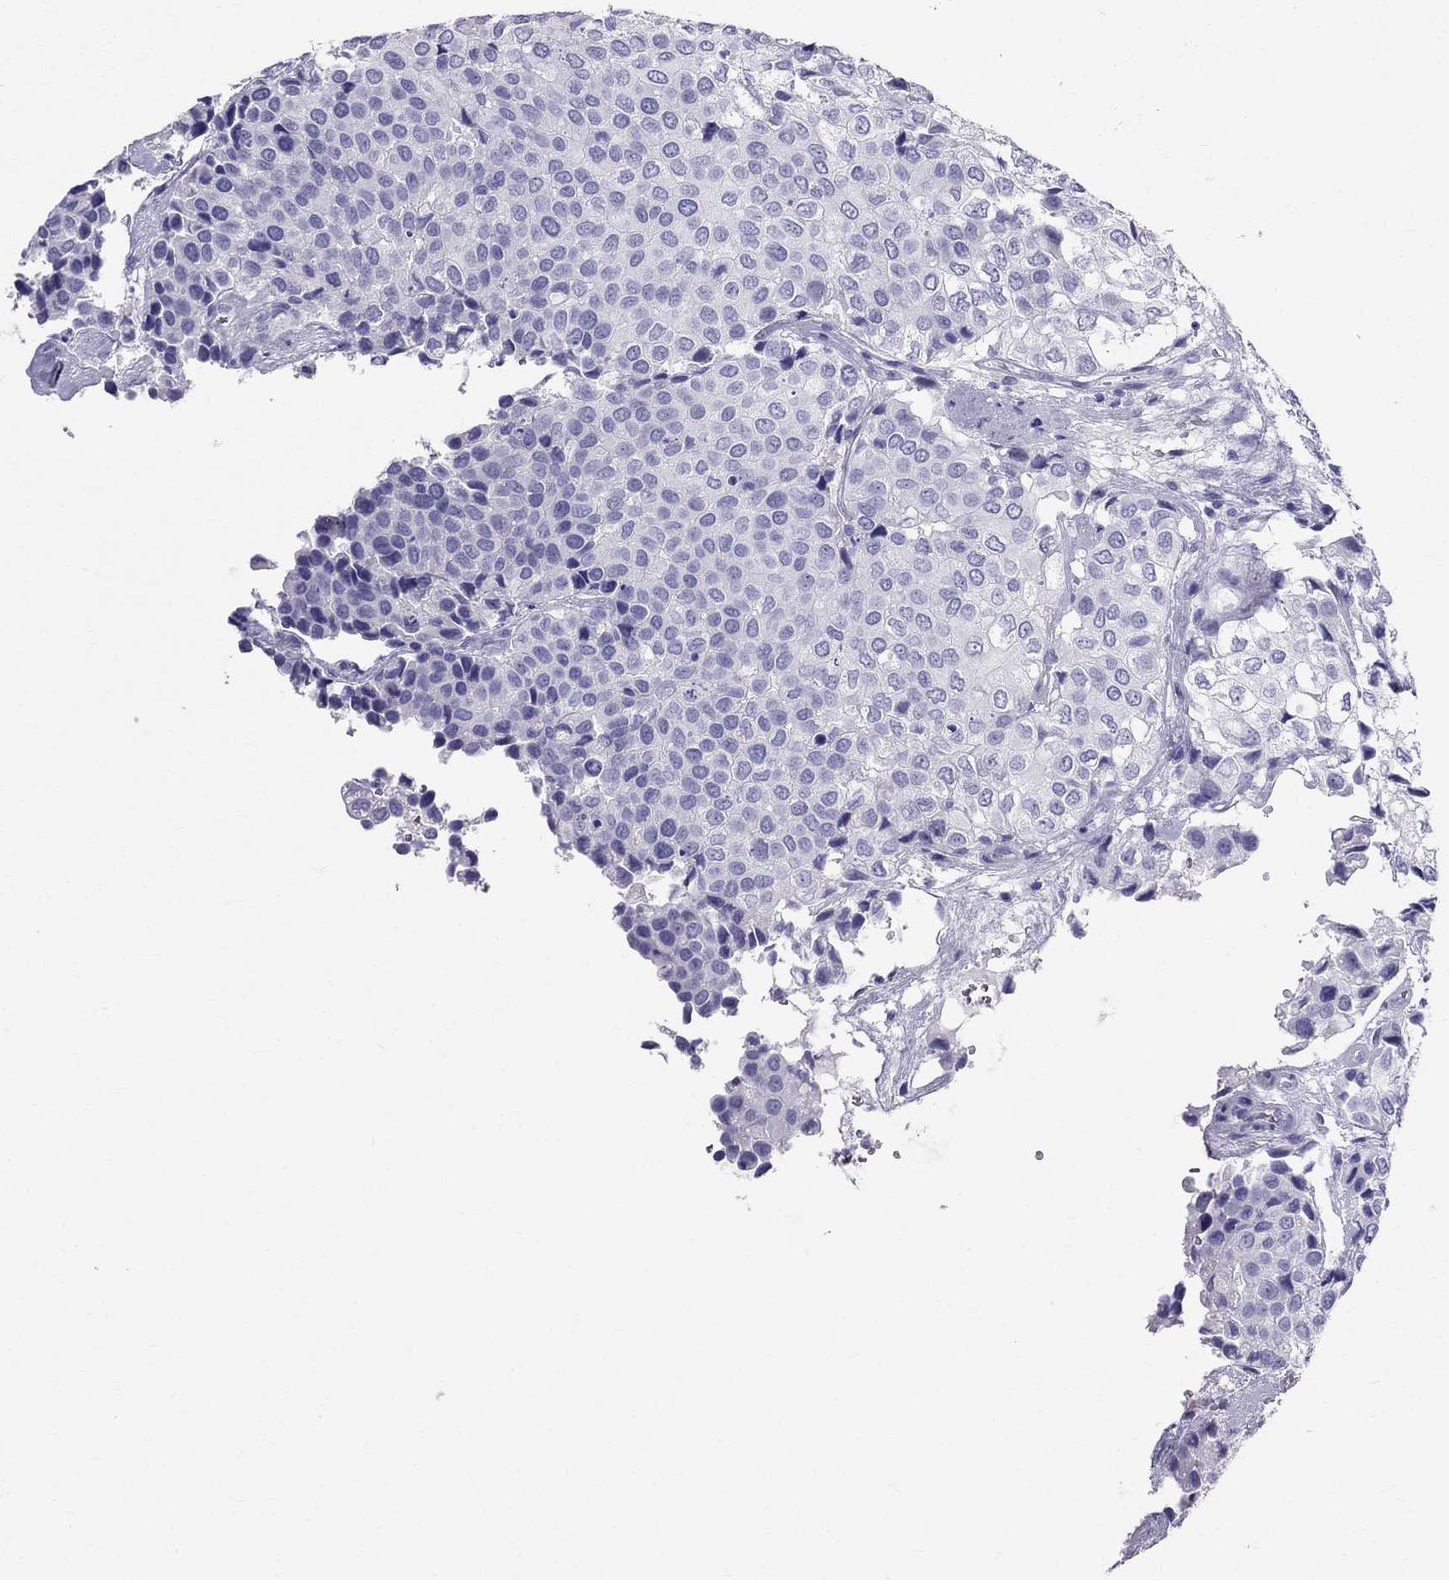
{"staining": {"intensity": "negative", "quantity": "none", "location": "none"}, "tissue": "urothelial cancer", "cell_type": "Tumor cells", "image_type": "cancer", "snomed": [{"axis": "morphology", "description": "Urothelial carcinoma, High grade"}, {"axis": "topography", "description": "Urinary bladder"}], "caption": "Tumor cells are negative for brown protein staining in high-grade urothelial carcinoma.", "gene": "DNAAF6", "patient": {"sex": "male", "age": 73}}